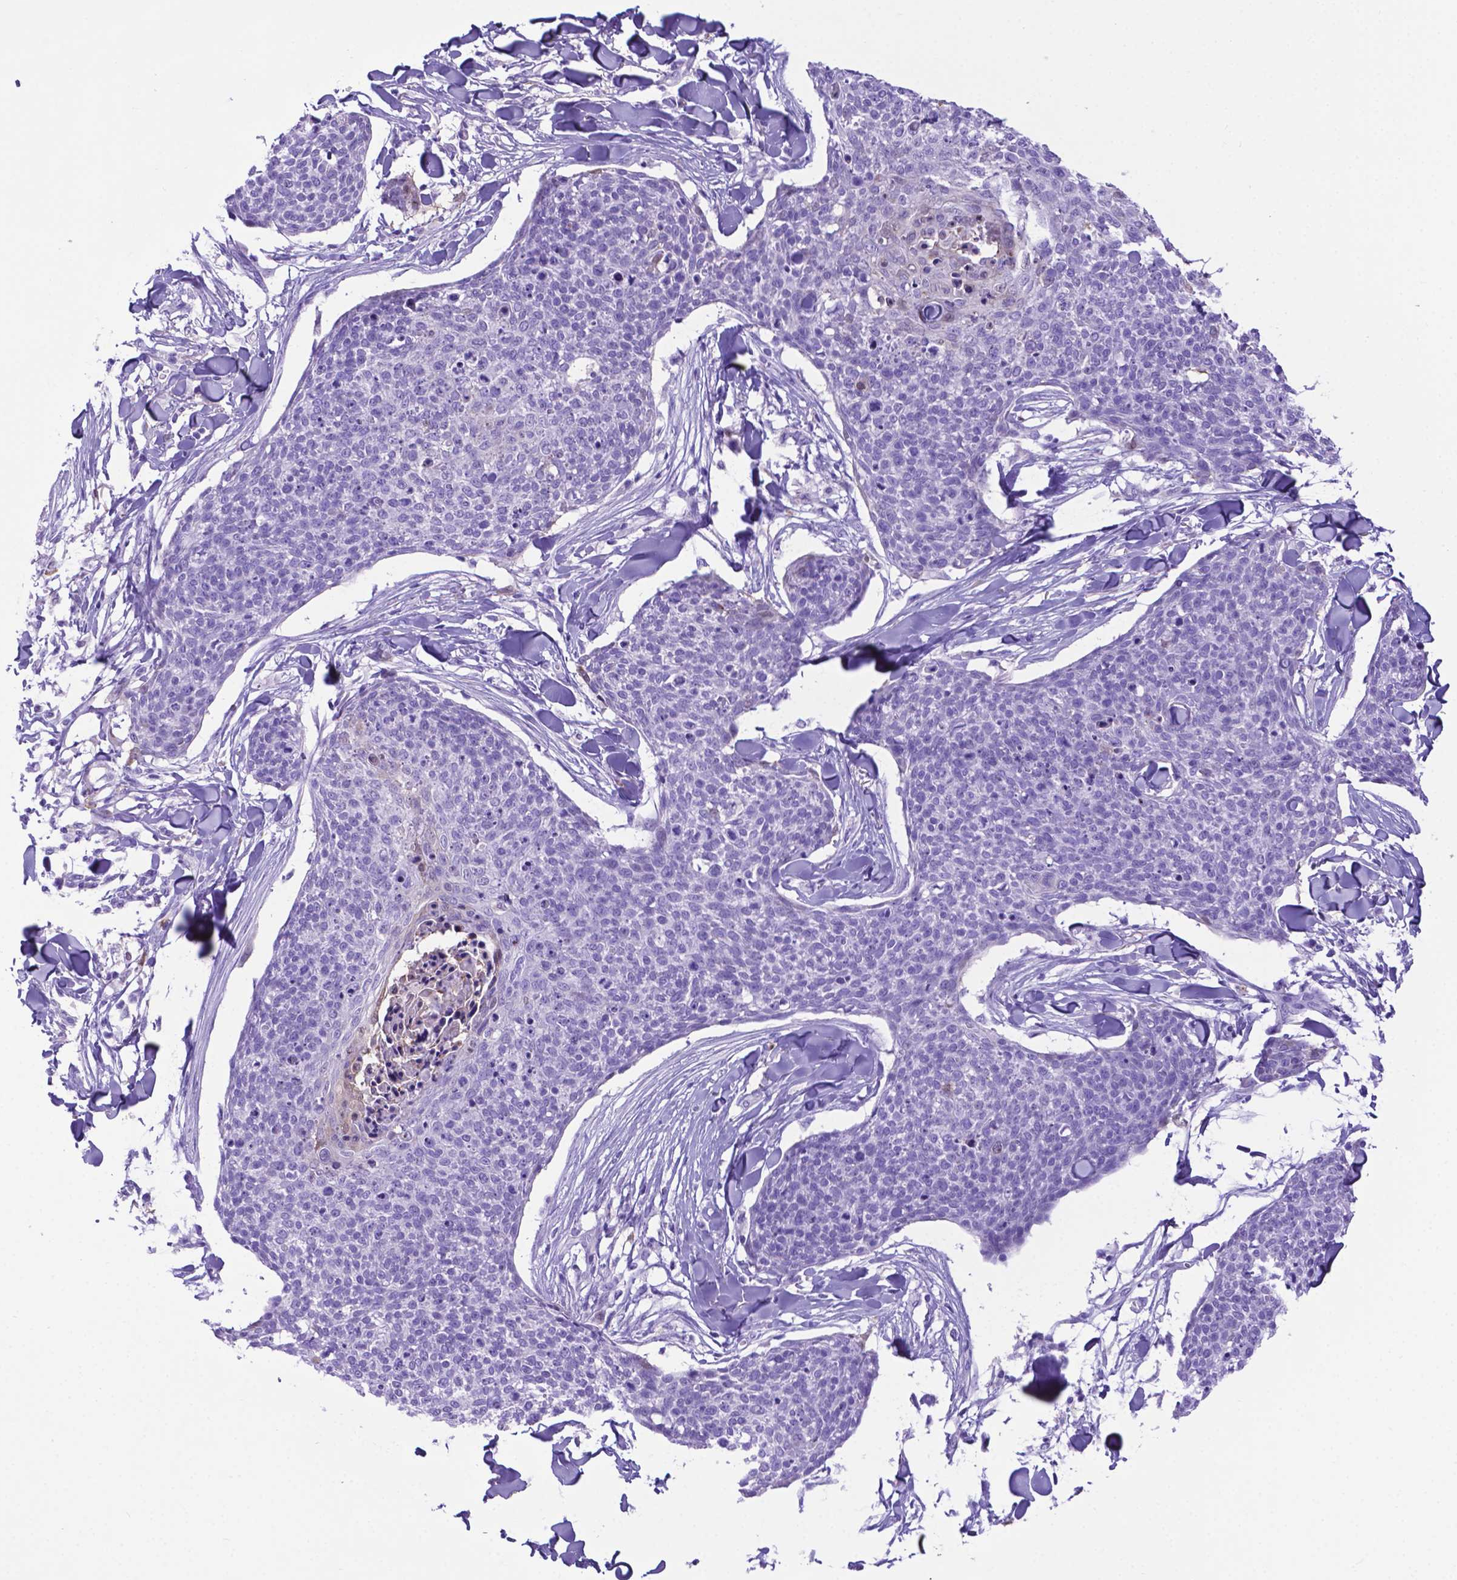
{"staining": {"intensity": "negative", "quantity": "none", "location": "none"}, "tissue": "skin cancer", "cell_type": "Tumor cells", "image_type": "cancer", "snomed": [{"axis": "morphology", "description": "Squamous cell carcinoma, NOS"}, {"axis": "topography", "description": "Skin"}, {"axis": "topography", "description": "Vulva"}], "caption": "Skin cancer (squamous cell carcinoma) was stained to show a protein in brown. There is no significant expression in tumor cells. (Stains: DAB (3,3'-diaminobenzidine) immunohistochemistry (IHC) with hematoxylin counter stain, Microscopy: brightfield microscopy at high magnification).", "gene": "LZTR1", "patient": {"sex": "female", "age": 75}}